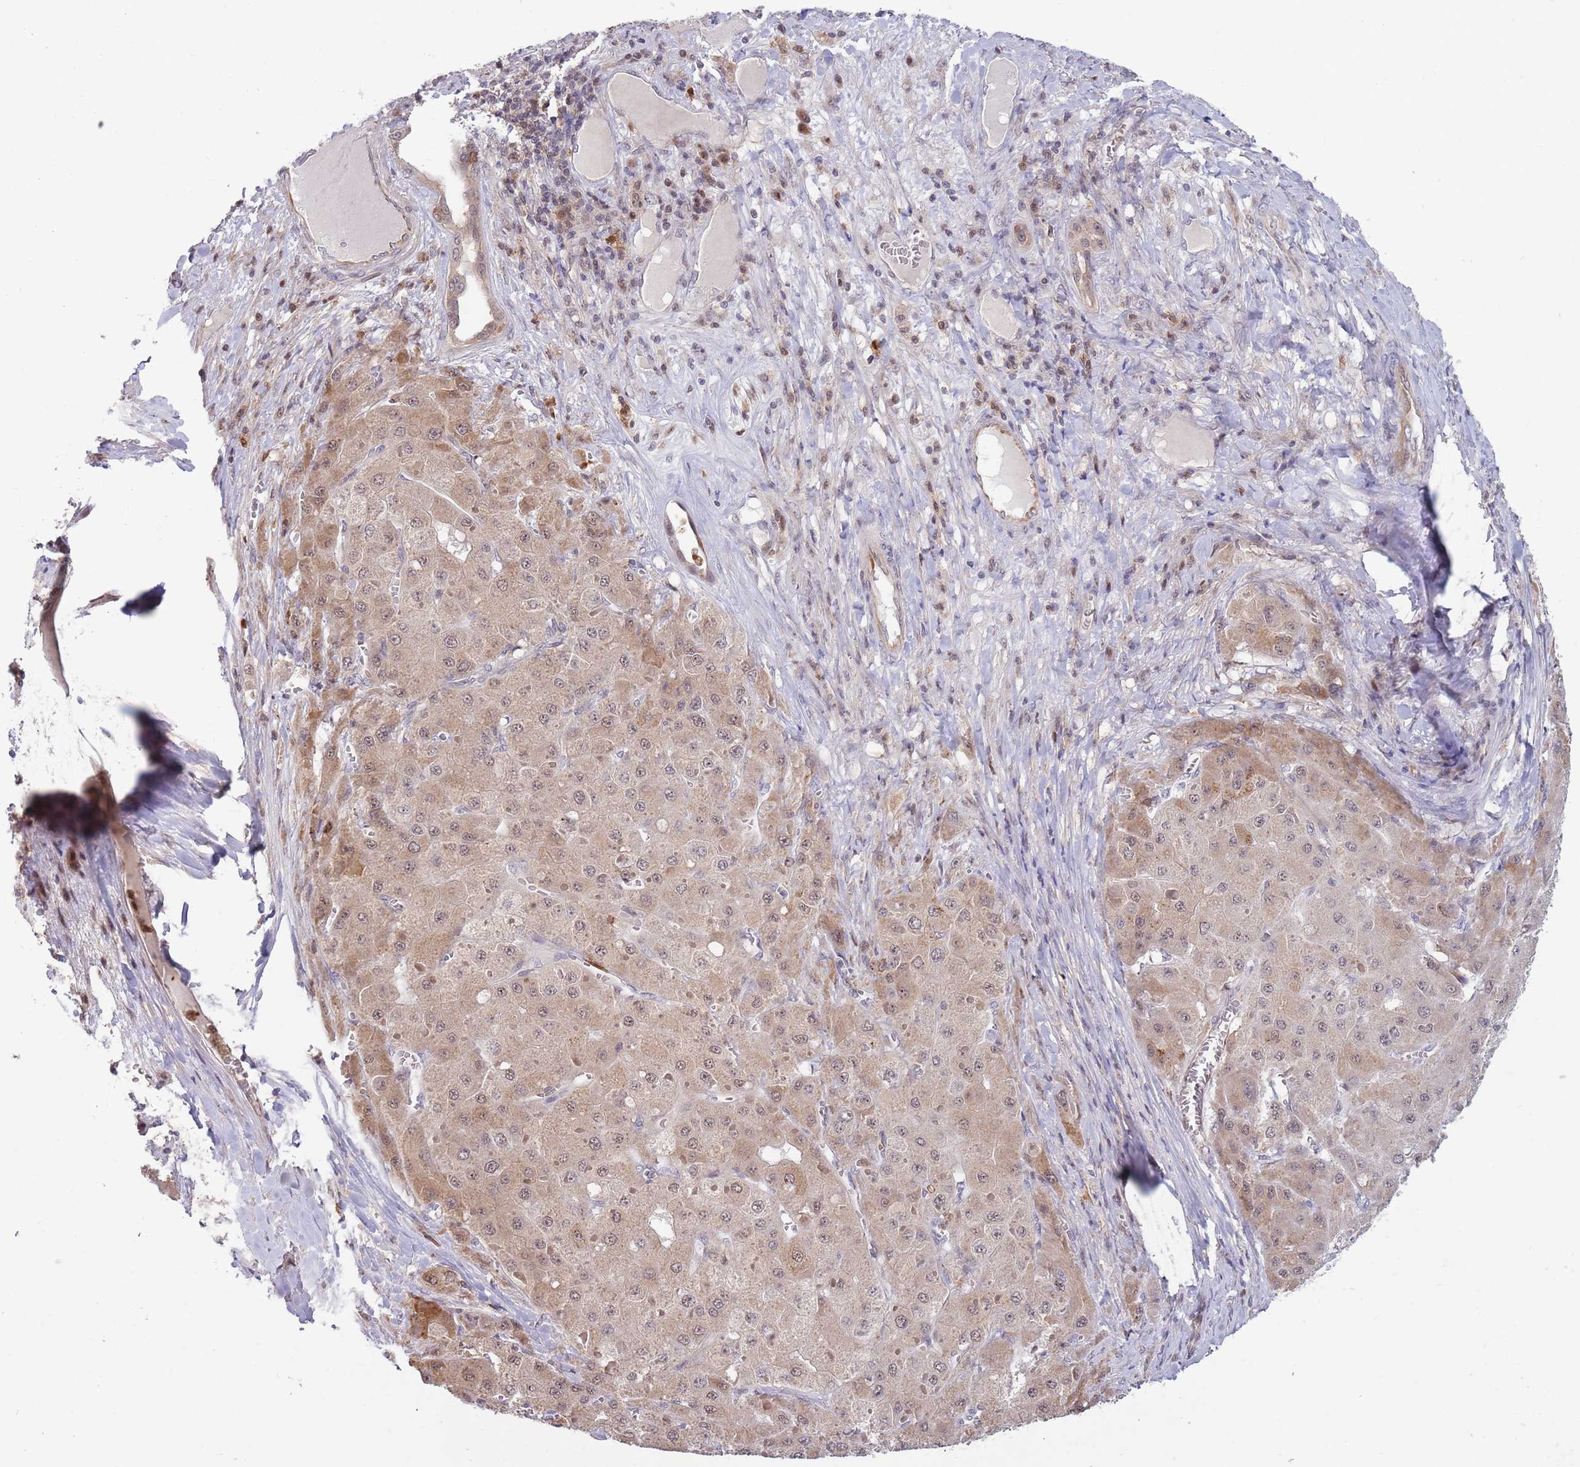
{"staining": {"intensity": "weak", "quantity": ">75%", "location": "cytoplasmic/membranous,nuclear"}, "tissue": "liver cancer", "cell_type": "Tumor cells", "image_type": "cancer", "snomed": [{"axis": "morphology", "description": "Carcinoma, Hepatocellular, NOS"}, {"axis": "topography", "description": "Liver"}], "caption": "Weak cytoplasmic/membranous and nuclear expression for a protein is identified in about >75% of tumor cells of liver cancer (hepatocellular carcinoma) using IHC.", "gene": "CCNJL", "patient": {"sex": "female", "age": 73}}